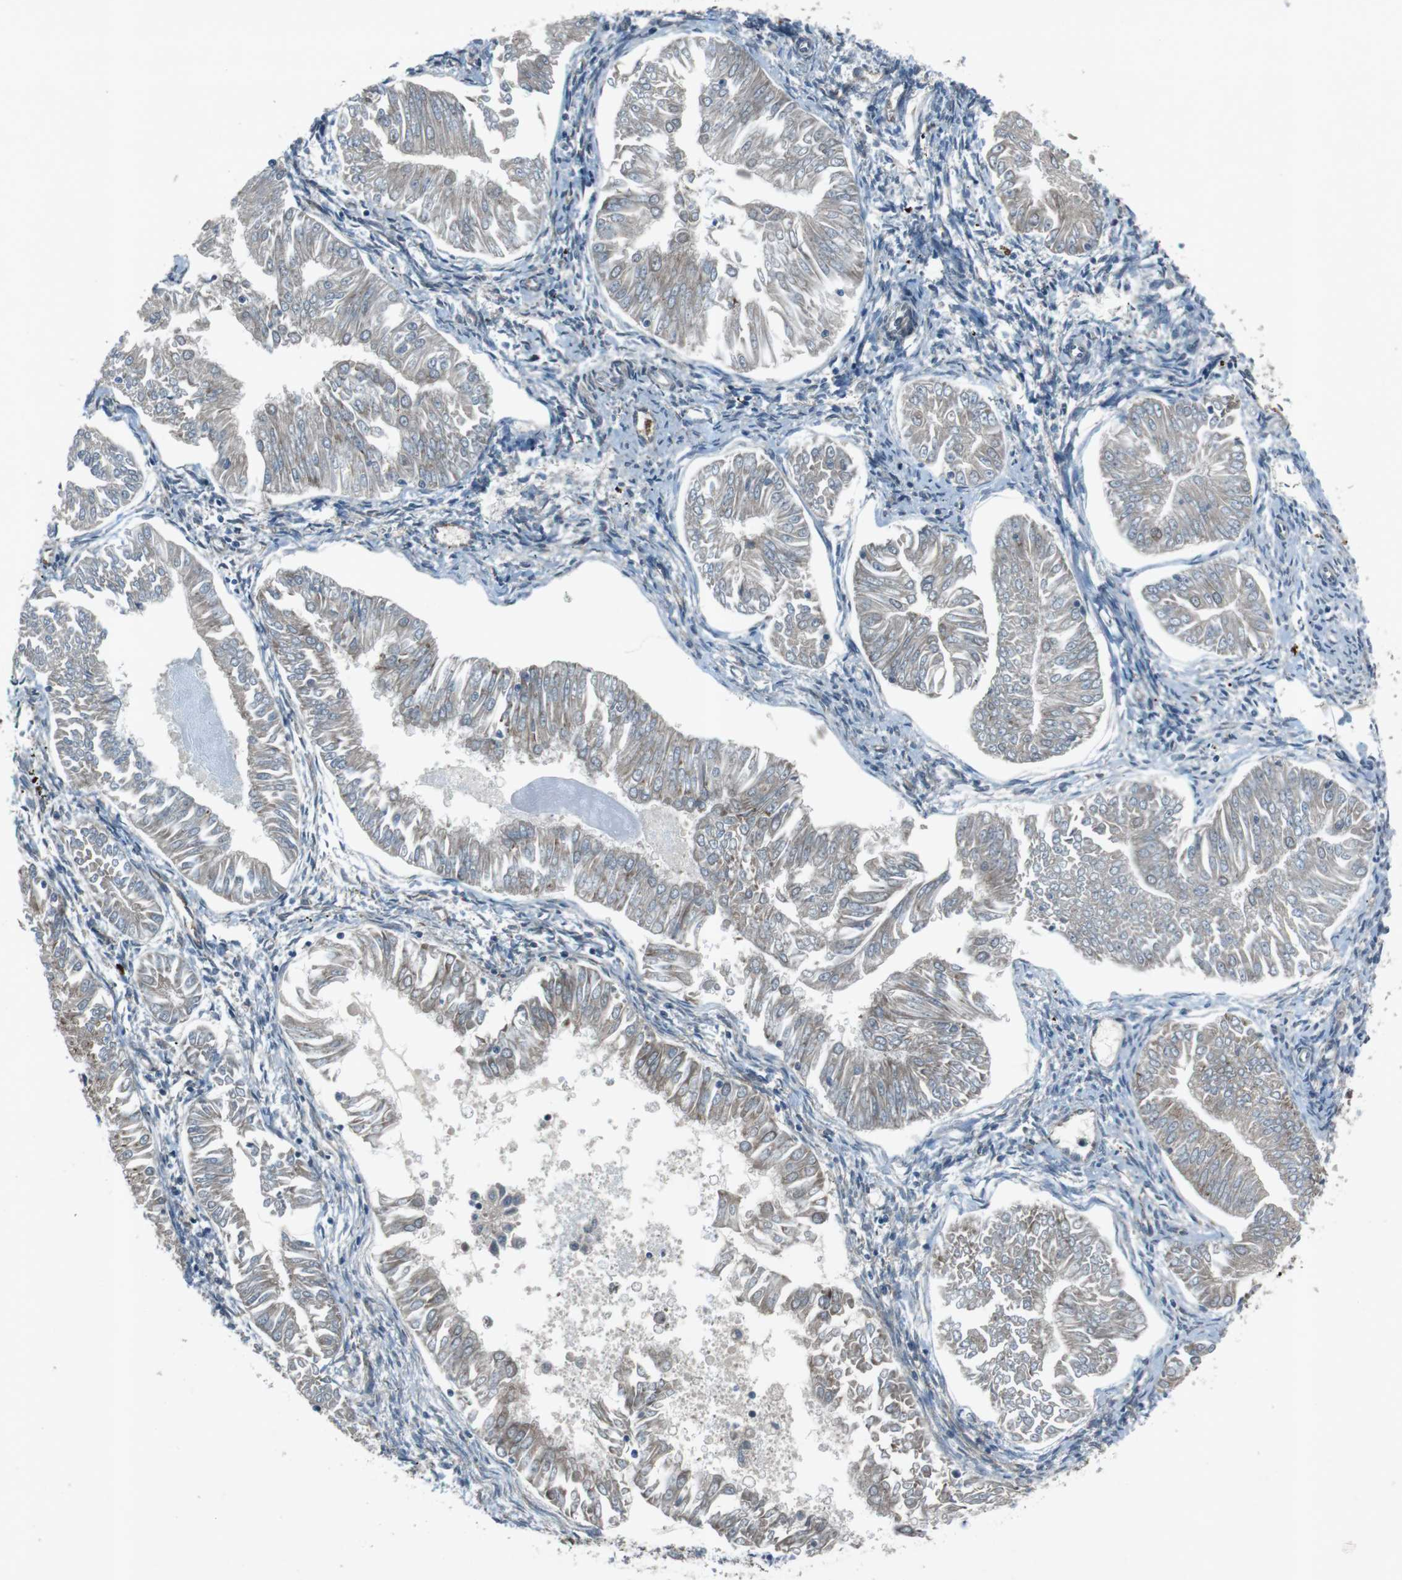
{"staining": {"intensity": "negative", "quantity": "none", "location": "none"}, "tissue": "endometrial cancer", "cell_type": "Tumor cells", "image_type": "cancer", "snomed": [{"axis": "morphology", "description": "Adenocarcinoma, NOS"}, {"axis": "topography", "description": "Endometrium"}], "caption": "Histopathology image shows no significant protein expression in tumor cells of endometrial adenocarcinoma.", "gene": "SLC41A1", "patient": {"sex": "female", "age": 53}}